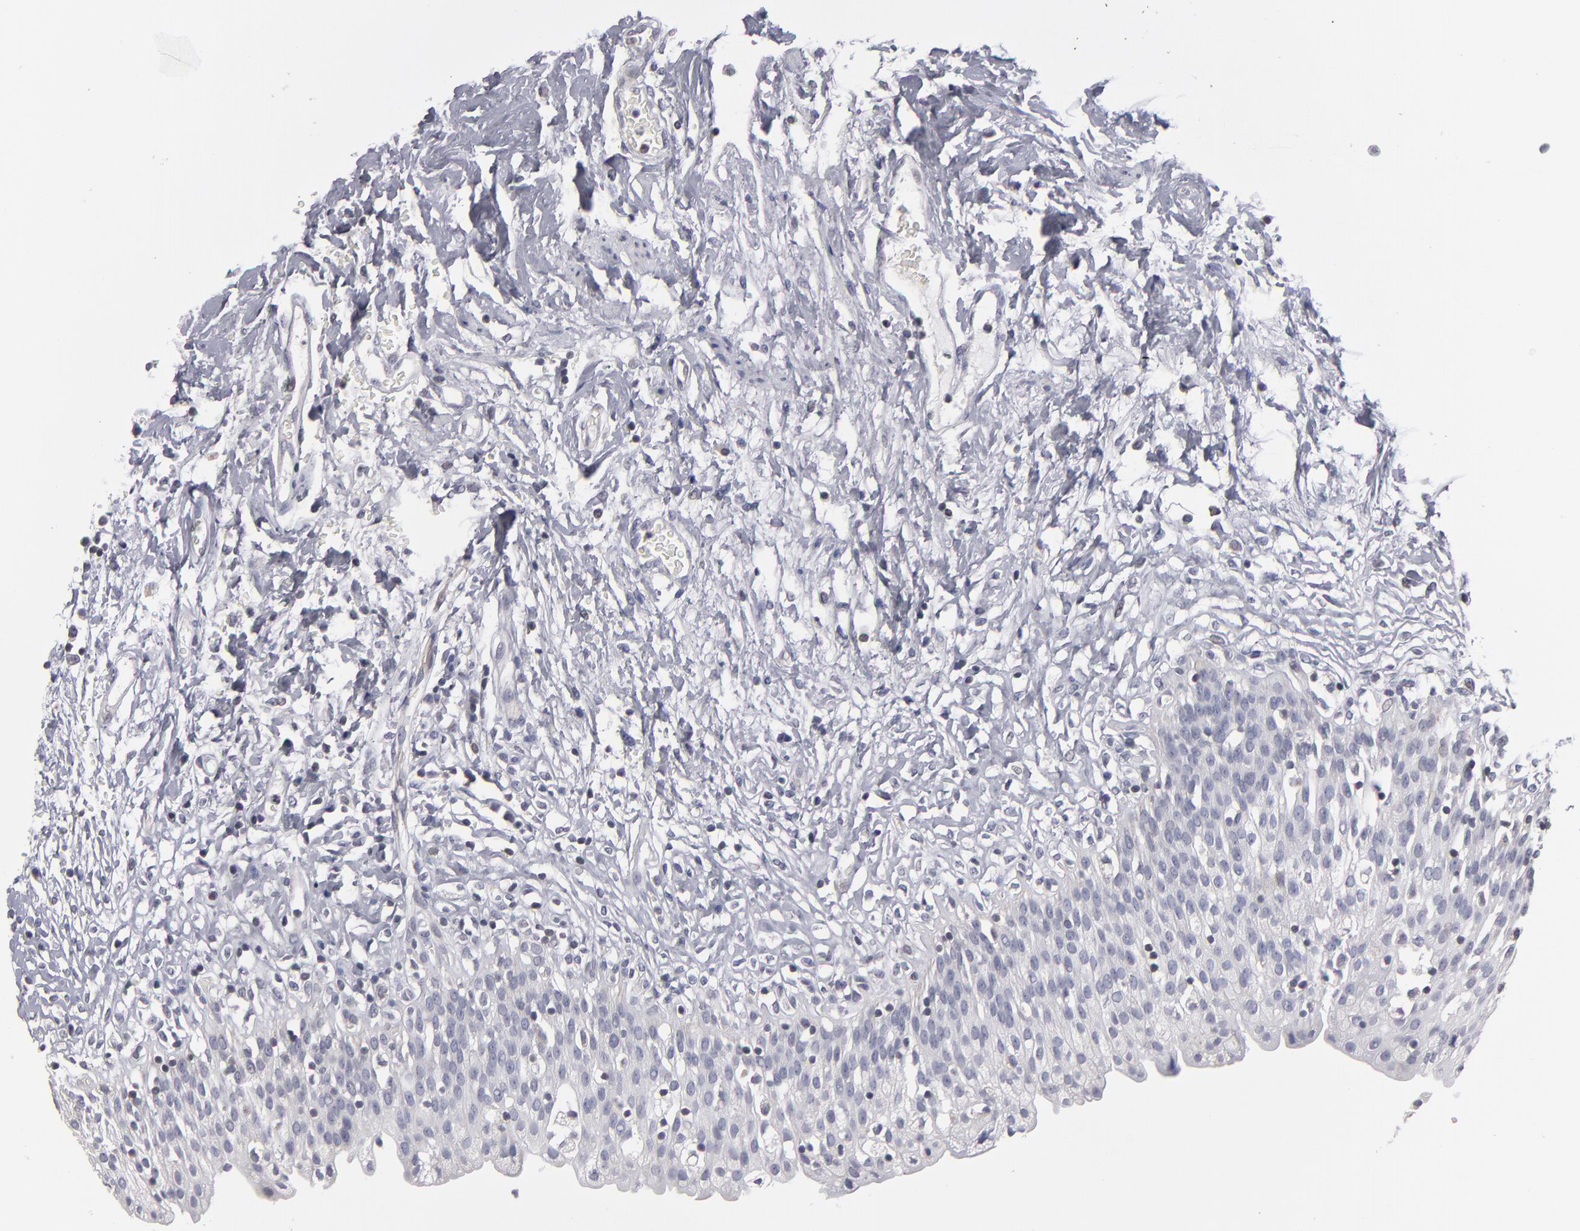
{"staining": {"intensity": "negative", "quantity": "none", "location": "none"}, "tissue": "urinary bladder", "cell_type": "Urothelial cells", "image_type": "normal", "snomed": [{"axis": "morphology", "description": "Normal tissue, NOS"}, {"axis": "topography", "description": "Urinary bladder"}], "caption": "This is an IHC histopathology image of unremarkable urinary bladder. There is no positivity in urothelial cells.", "gene": "ODF2", "patient": {"sex": "female", "age": 80}}